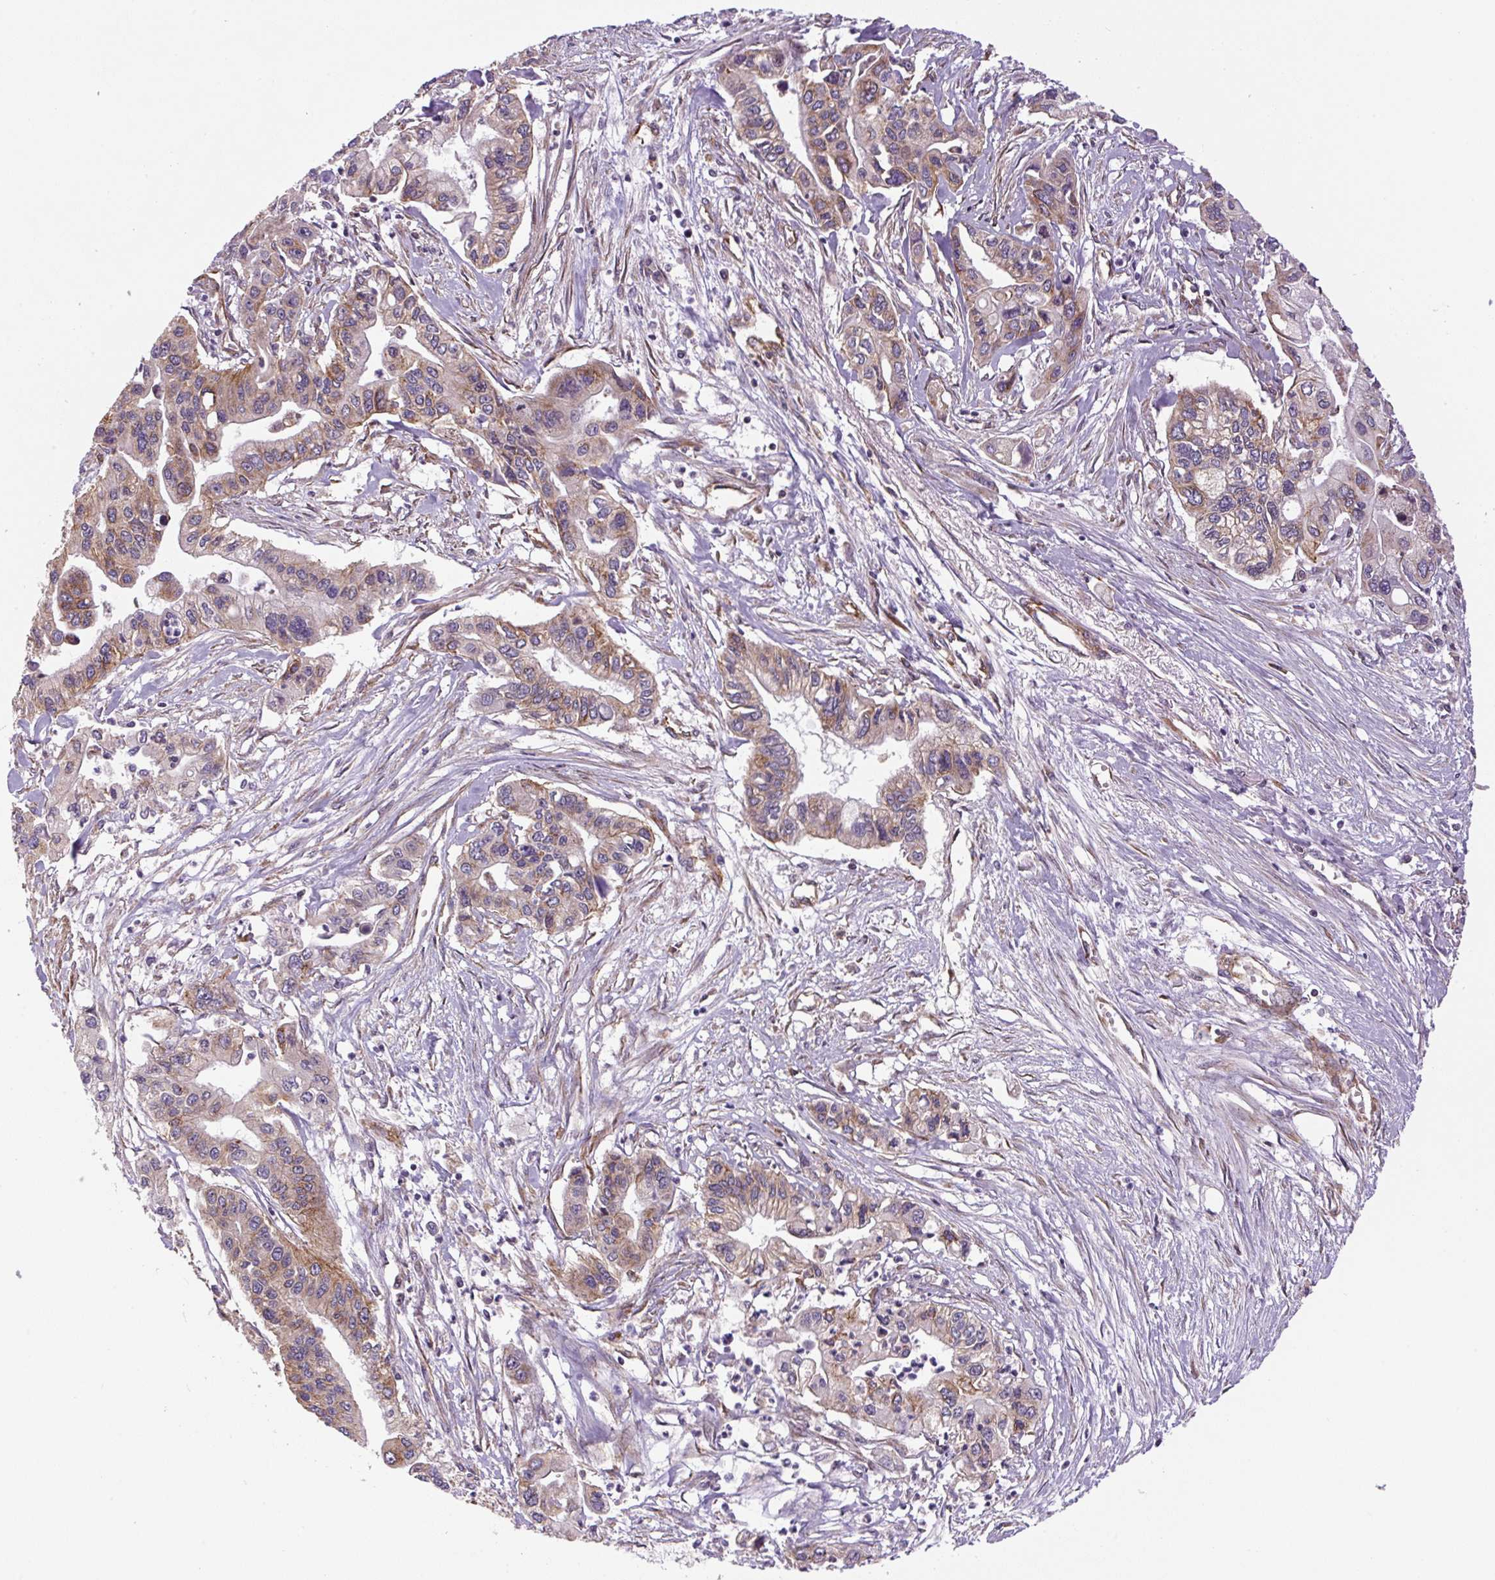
{"staining": {"intensity": "moderate", "quantity": "25%-75%", "location": "cytoplasmic/membranous"}, "tissue": "pancreatic cancer", "cell_type": "Tumor cells", "image_type": "cancer", "snomed": [{"axis": "morphology", "description": "Adenocarcinoma, NOS"}, {"axis": "topography", "description": "Pancreas"}], "caption": "Immunohistochemistry photomicrograph of pancreatic cancer (adenocarcinoma) stained for a protein (brown), which shows medium levels of moderate cytoplasmic/membranous positivity in approximately 25%-75% of tumor cells.", "gene": "SEPTIN10", "patient": {"sex": "male", "age": 62}}